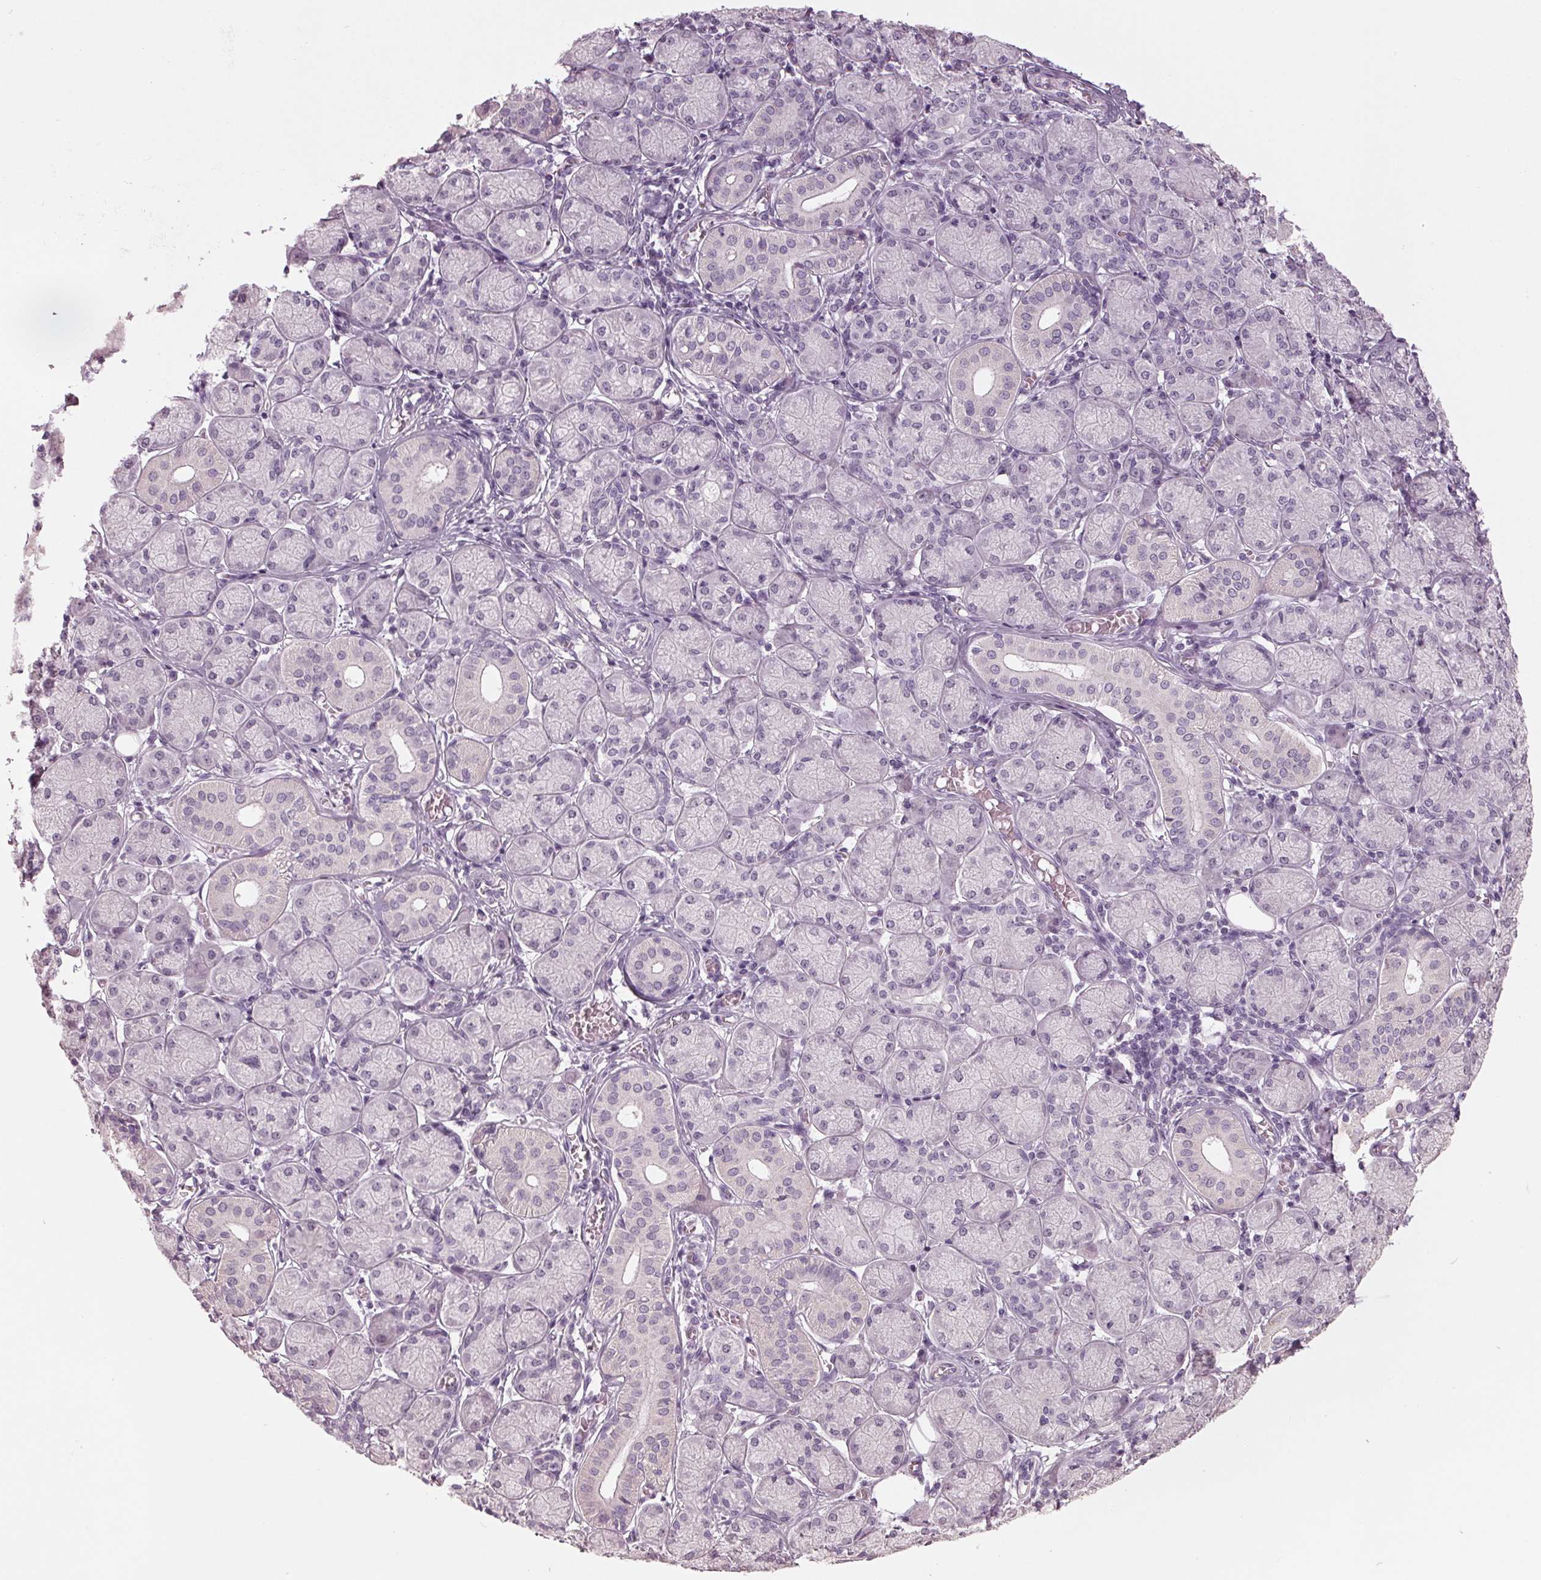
{"staining": {"intensity": "negative", "quantity": "none", "location": "none"}, "tissue": "salivary gland", "cell_type": "Glandular cells", "image_type": "normal", "snomed": [{"axis": "morphology", "description": "Normal tissue, NOS"}, {"axis": "topography", "description": "Salivary gland"}, {"axis": "topography", "description": "Peripheral nerve tissue"}], "caption": "The micrograph shows no staining of glandular cells in benign salivary gland.", "gene": "TNNC2", "patient": {"sex": "female", "age": 24}}